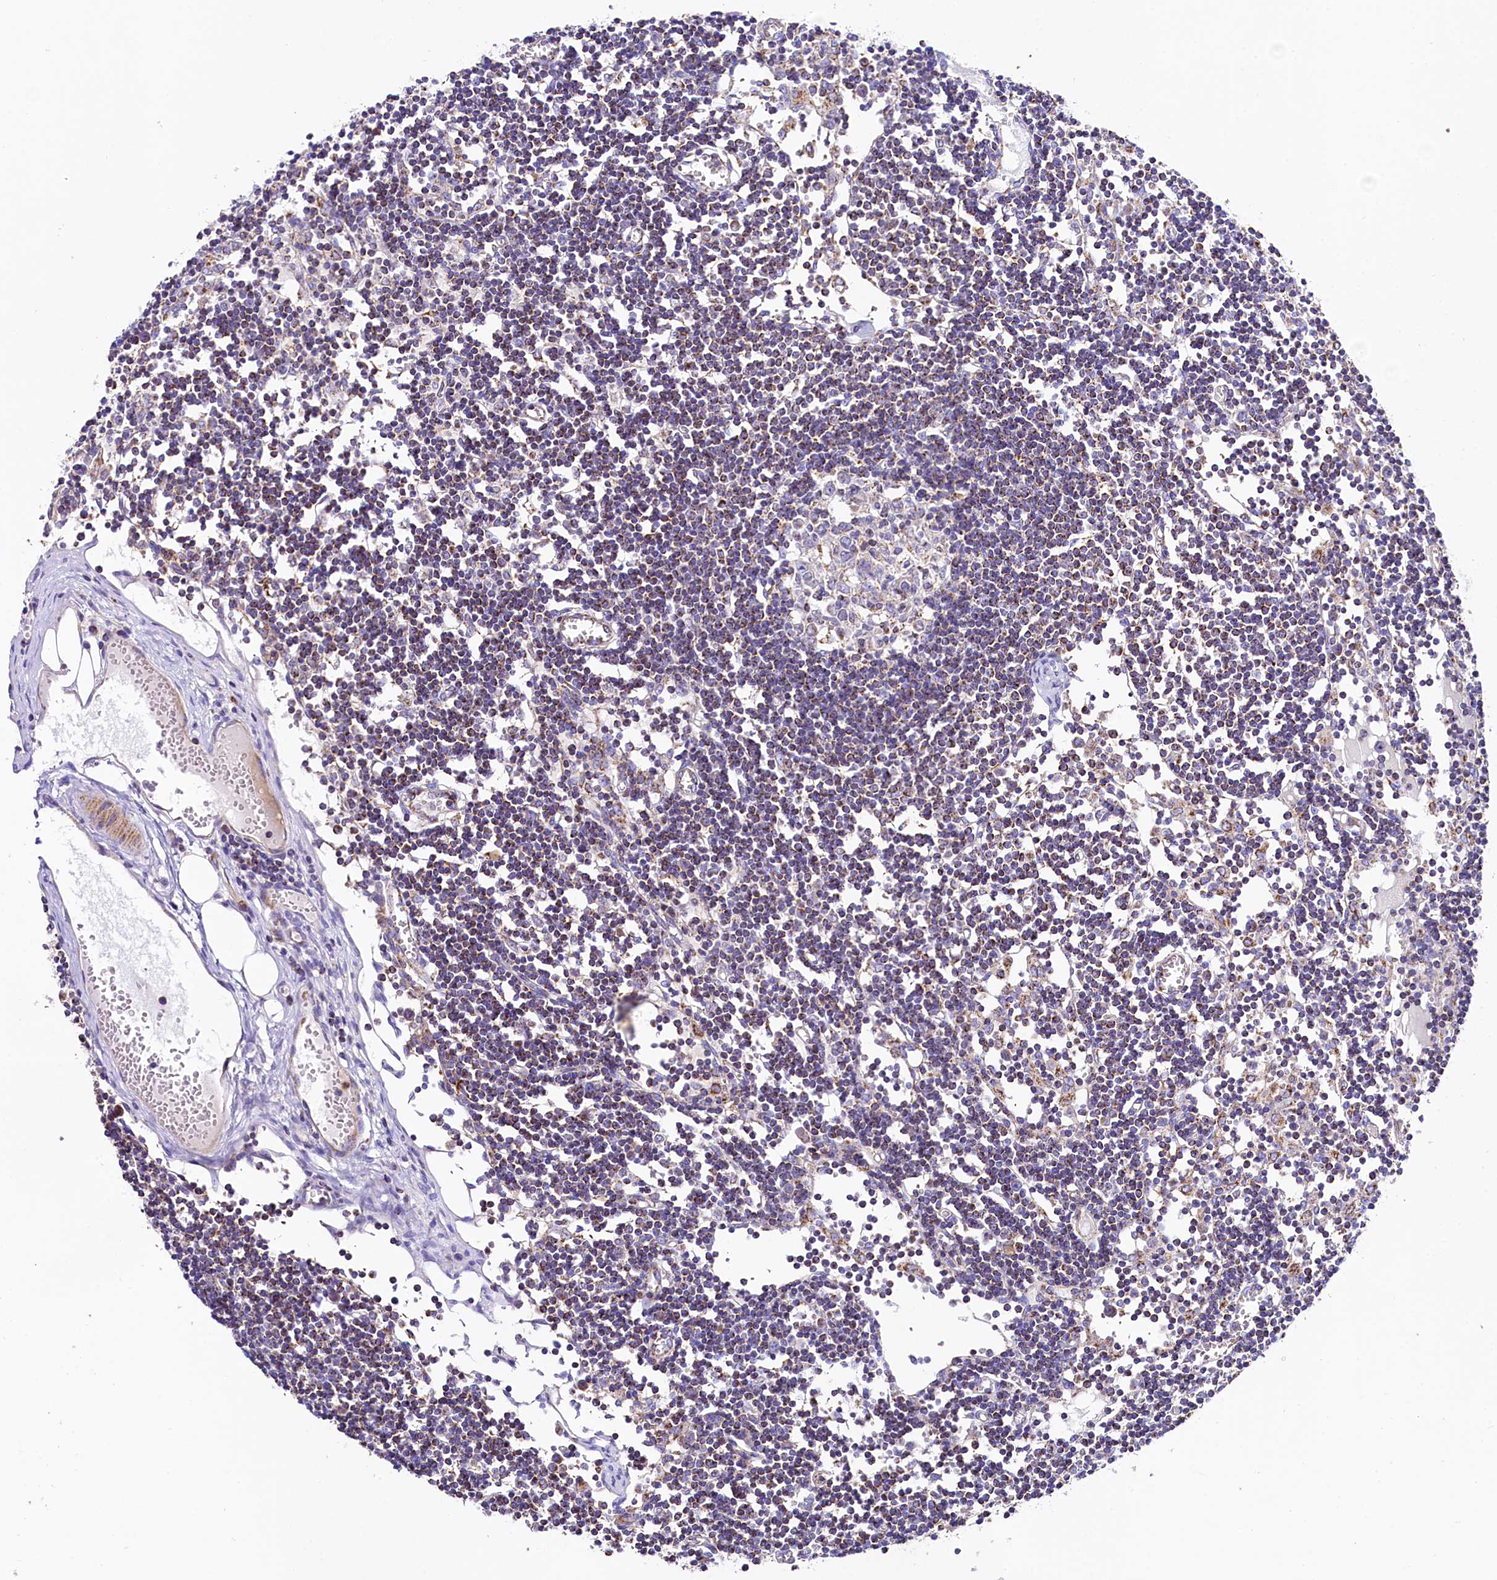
{"staining": {"intensity": "negative", "quantity": "none", "location": "none"}, "tissue": "lymph node", "cell_type": "Germinal center cells", "image_type": "normal", "snomed": [{"axis": "morphology", "description": "Normal tissue, NOS"}, {"axis": "topography", "description": "Lymph node"}], "caption": "A high-resolution photomicrograph shows IHC staining of benign lymph node, which reveals no significant positivity in germinal center cells.", "gene": "CLYBL", "patient": {"sex": "female", "age": 11}}